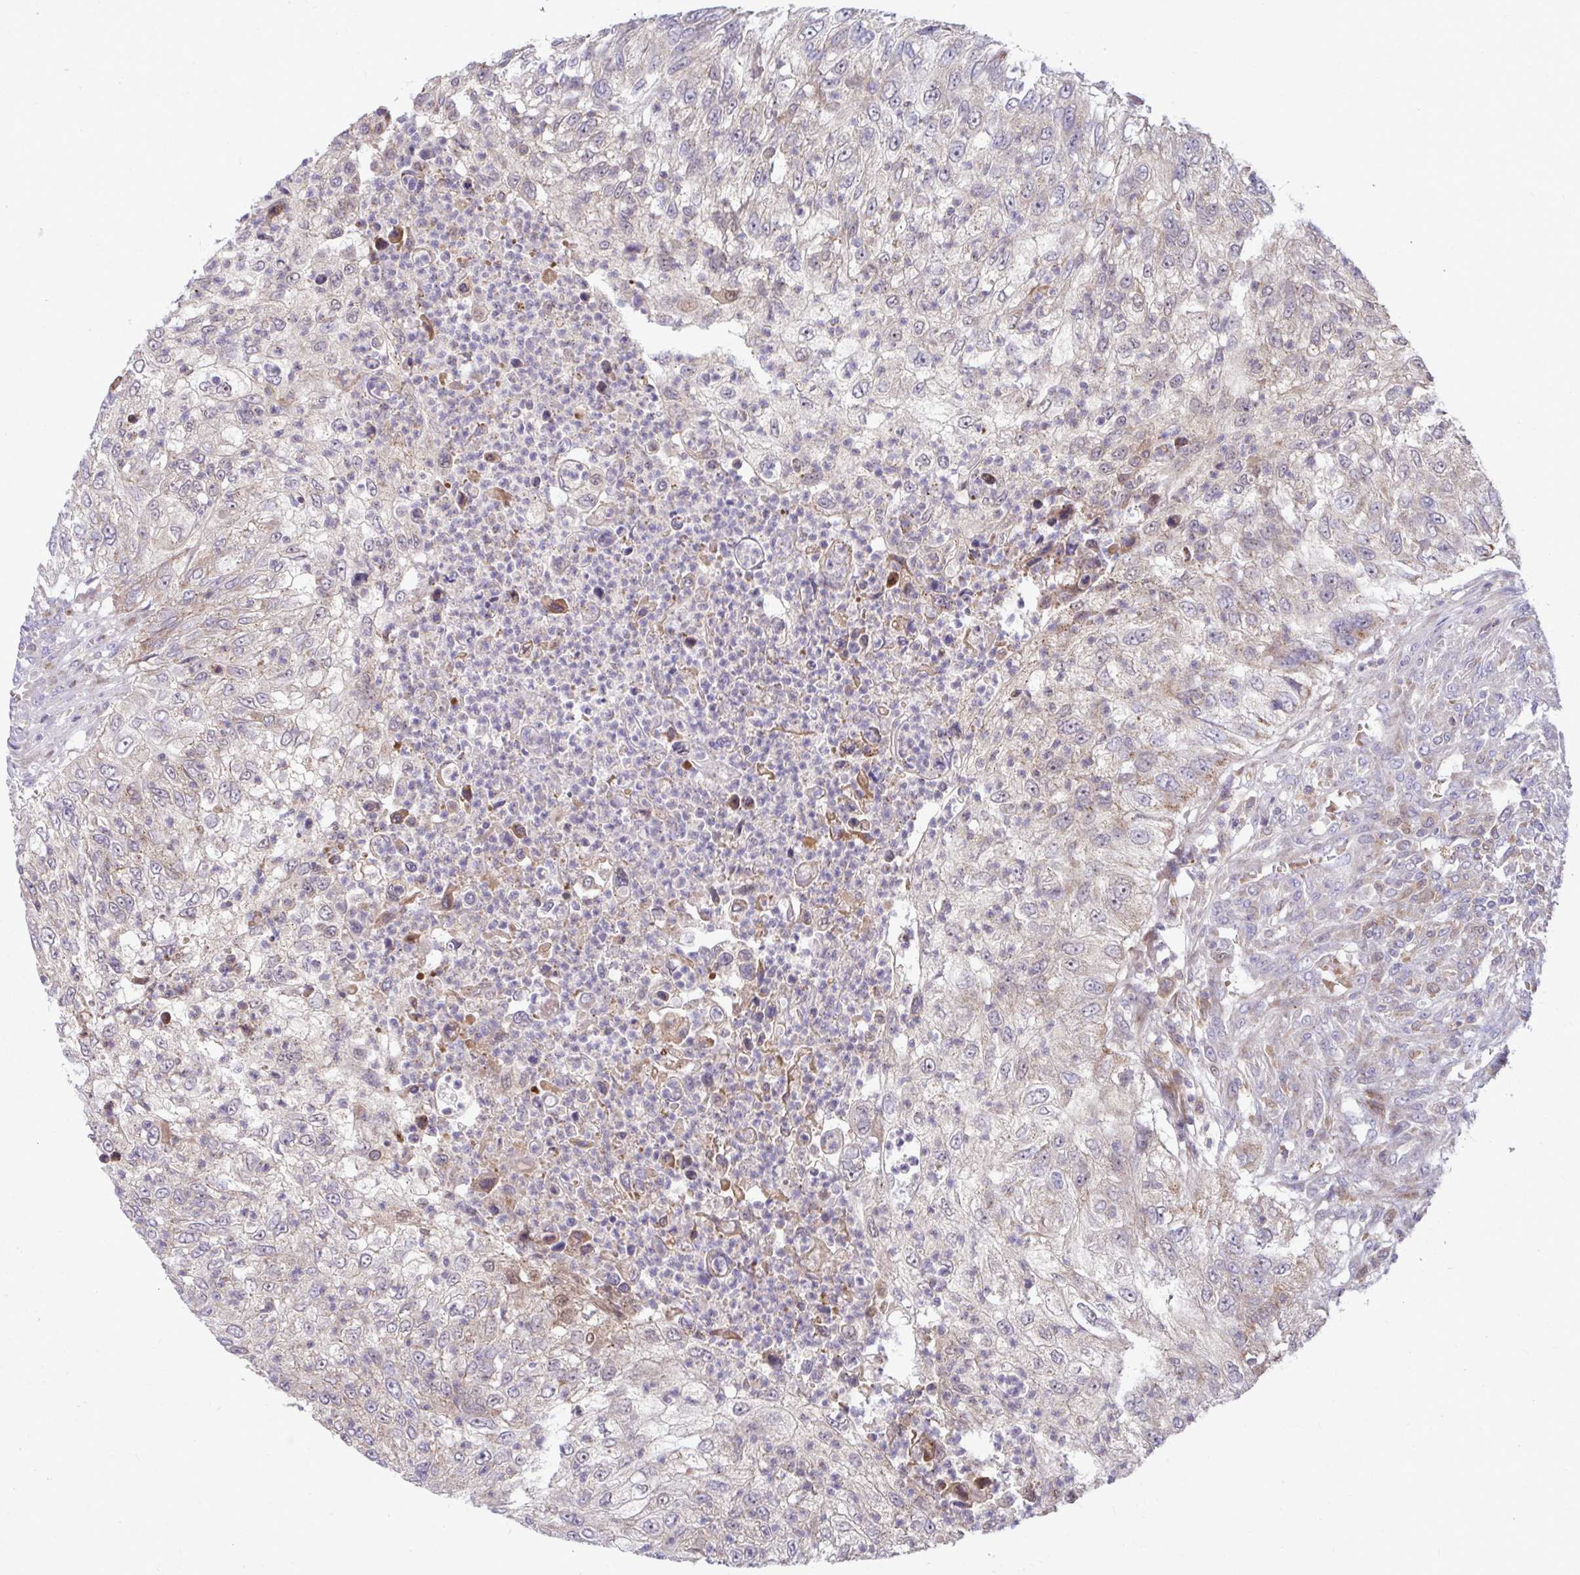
{"staining": {"intensity": "negative", "quantity": "none", "location": "none"}, "tissue": "urothelial cancer", "cell_type": "Tumor cells", "image_type": "cancer", "snomed": [{"axis": "morphology", "description": "Urothelial carcinoma, High grade"}, {"axis": "topography", "description": "Urinary bladder"}], "caption": "The micrograph demonstrates no significant staining in tumor cells of urothelial cancer.", "gene": "C16orf54", "patient": {"sex": "female", "age": 60}}